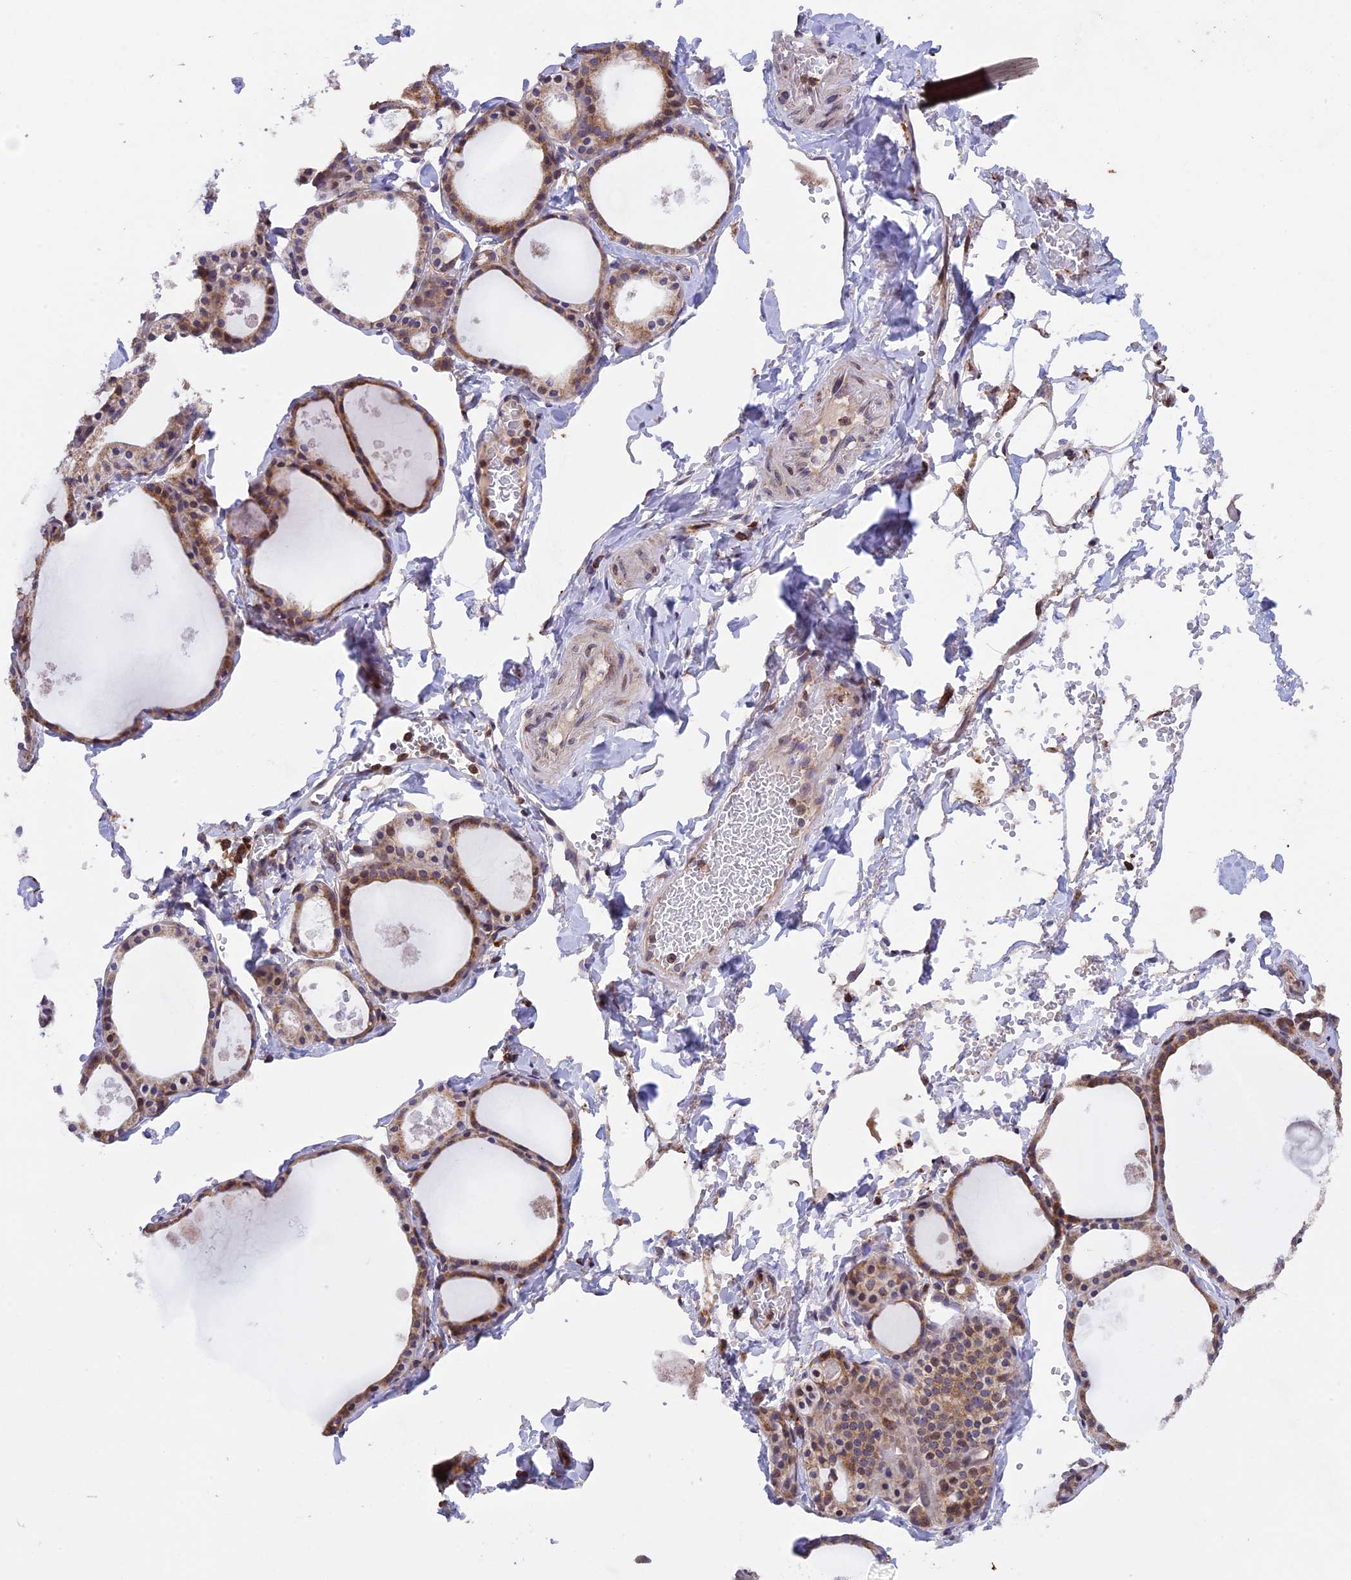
{"staining": {"intensity": "moderate", "quantity": ">75%", "location": "cytoplasmic/membranous"}, "tissue": "thyroid gland", "cell_type": "Glandular cells", "image_type": "normal", "snomed": [{"axis": "morphology", "description": "Normal tissue, NOS"}, {"axis": "topography", "description": "Thyroid gland"}], "caption": "High-power microscopy captured an immunohistochemistry histopathology image of unremarkable thyroid gland, revealing moderate cytoplasmic/membranous positivity in approximately >75% of glandular cells.", "gene": "DMRTA2", "patient": {"sex": "male", "age": 56}}